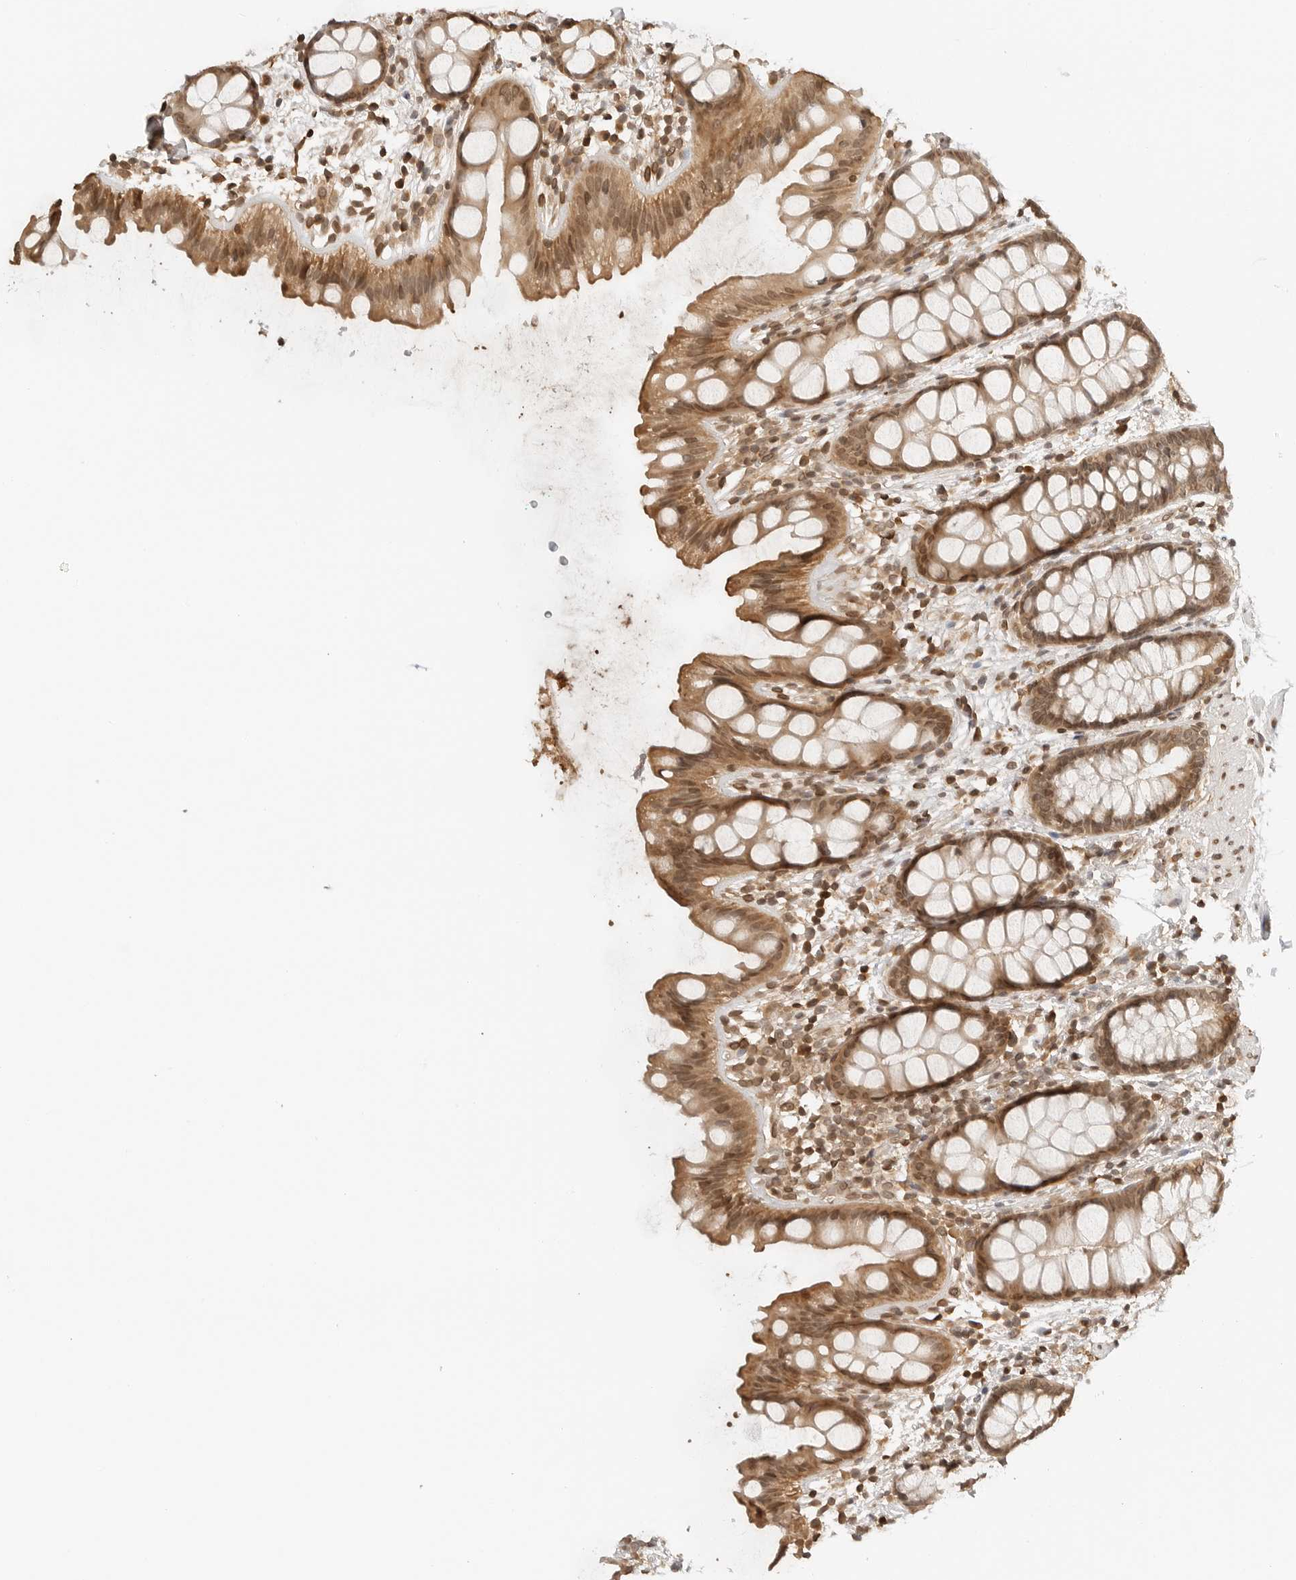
{"staining": {"intensity": "moderate", "quantity": ">75%", "location": "cytoplasmic/membranous,nuclear"}, "tissue": "rectum", "cell_type": "Glandular cells", "image_type": "normal", "snomed": [{"axis": "morphology", "description": "Normal tissue, NOS"}, {"axis": "topography", "description": "Rectum"}], "caption": "Brown immunohistochemical staining in unremarkable human rectum exhibits moderate cytoplasmic/membranous,nuclear expression in about >75% of glandular cells. Immunohistochemistry stains the protein in brown and the nuclei are stained blue.", "gene": "POLH", "patient": {"sex": "female", "age": 65}}